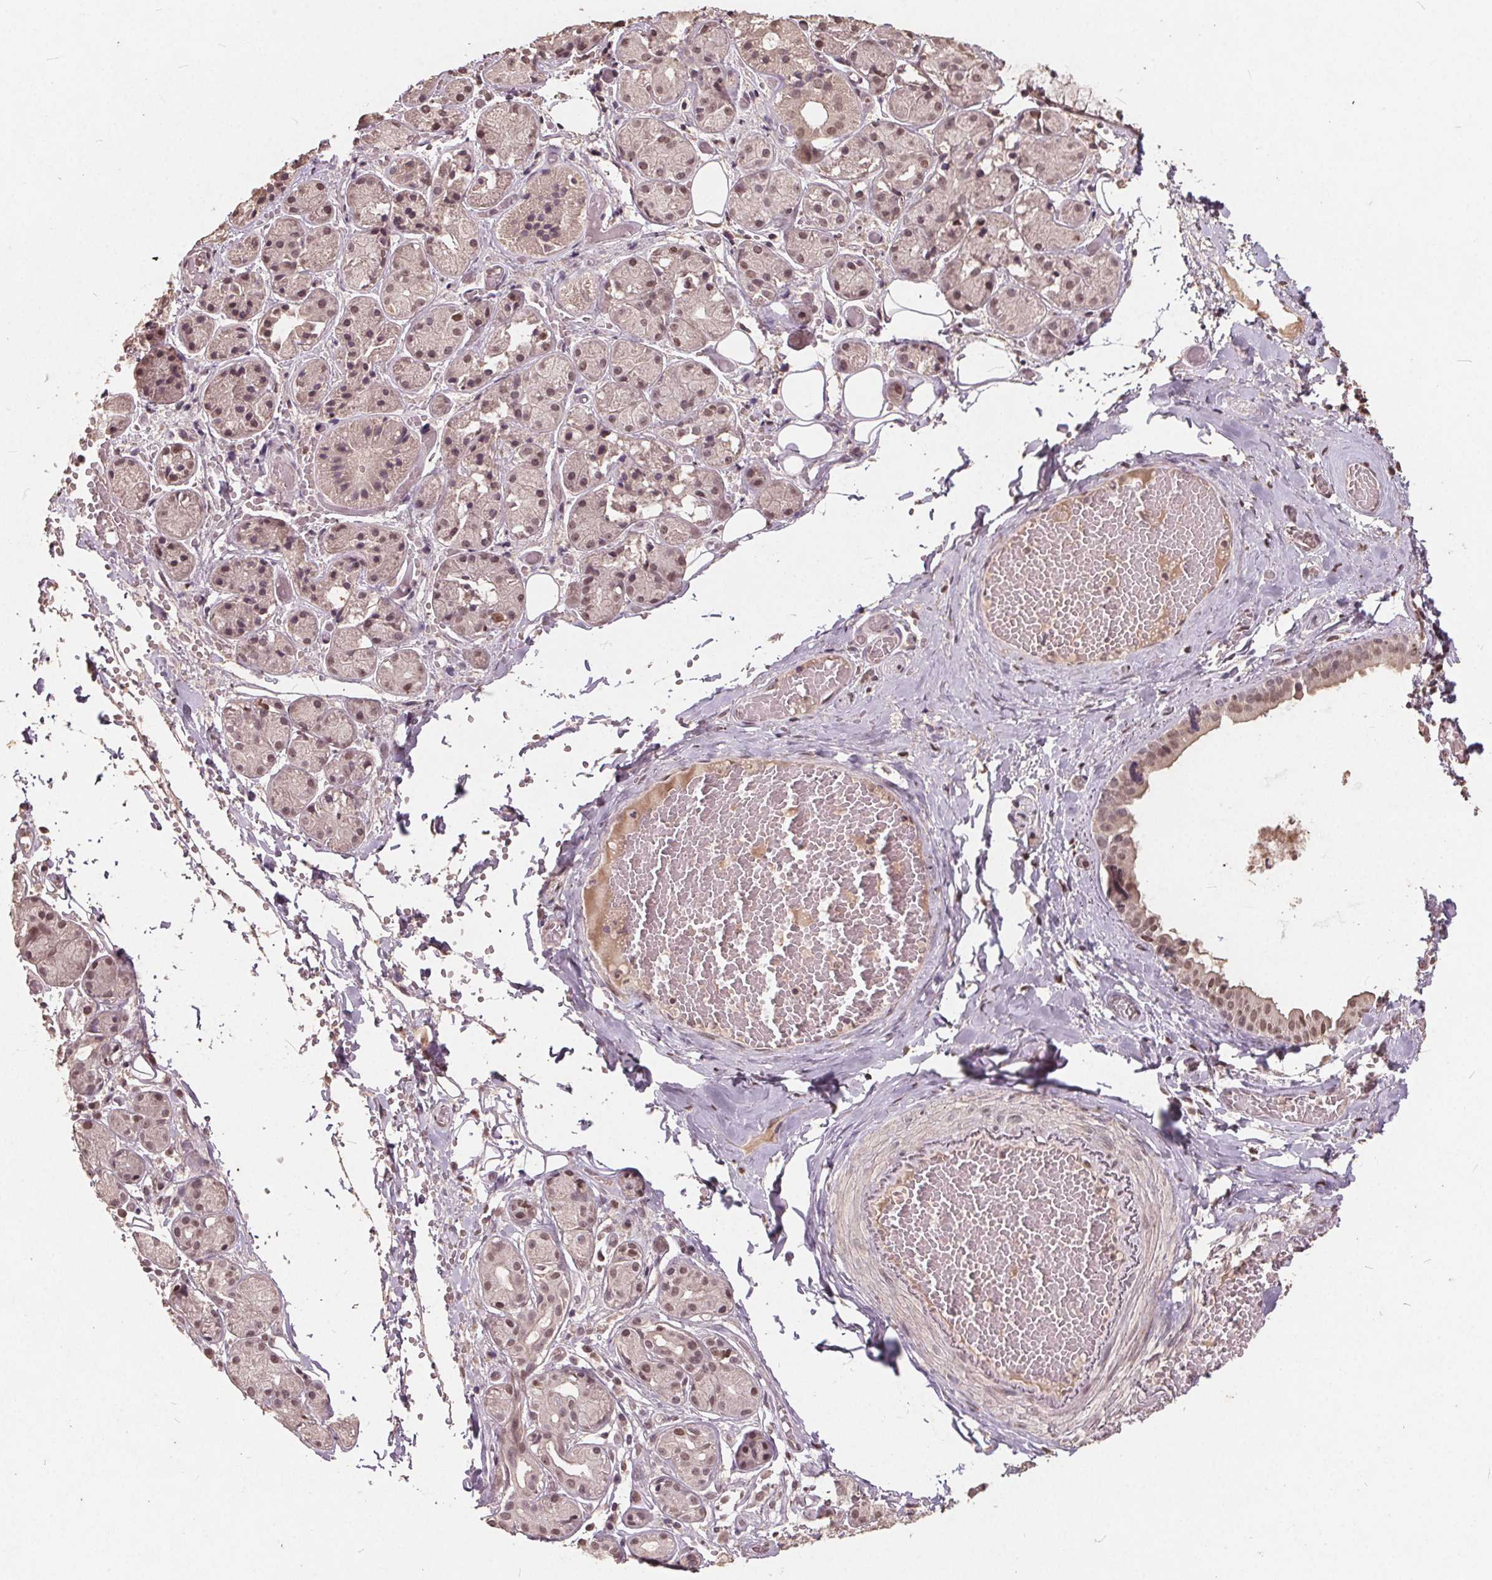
{"staining": {"intensity": "weak", "quantity": "25%-75%", "location": "nuclear"}, "tissue": "salivary gland", "cell_type": "Glandular cells", "image_type": "normal", "snomed": [{"axis": "morphology", "description": "Normal tissue, NOS"}, {"axis": "topography", "description": "Salivary gland"}, {"axis": "topography", "description": "Peripheral nerve tissue"}], "caption": "IHC photomicrograph of benign human salivary gland stained for a protein (brown), which demonstrates low levels of weak nuclear positivity in approximately 25%-75% of glandular cells.", "gene": "DNMT3B", "patient": {"sex": "male", "age": 71}}